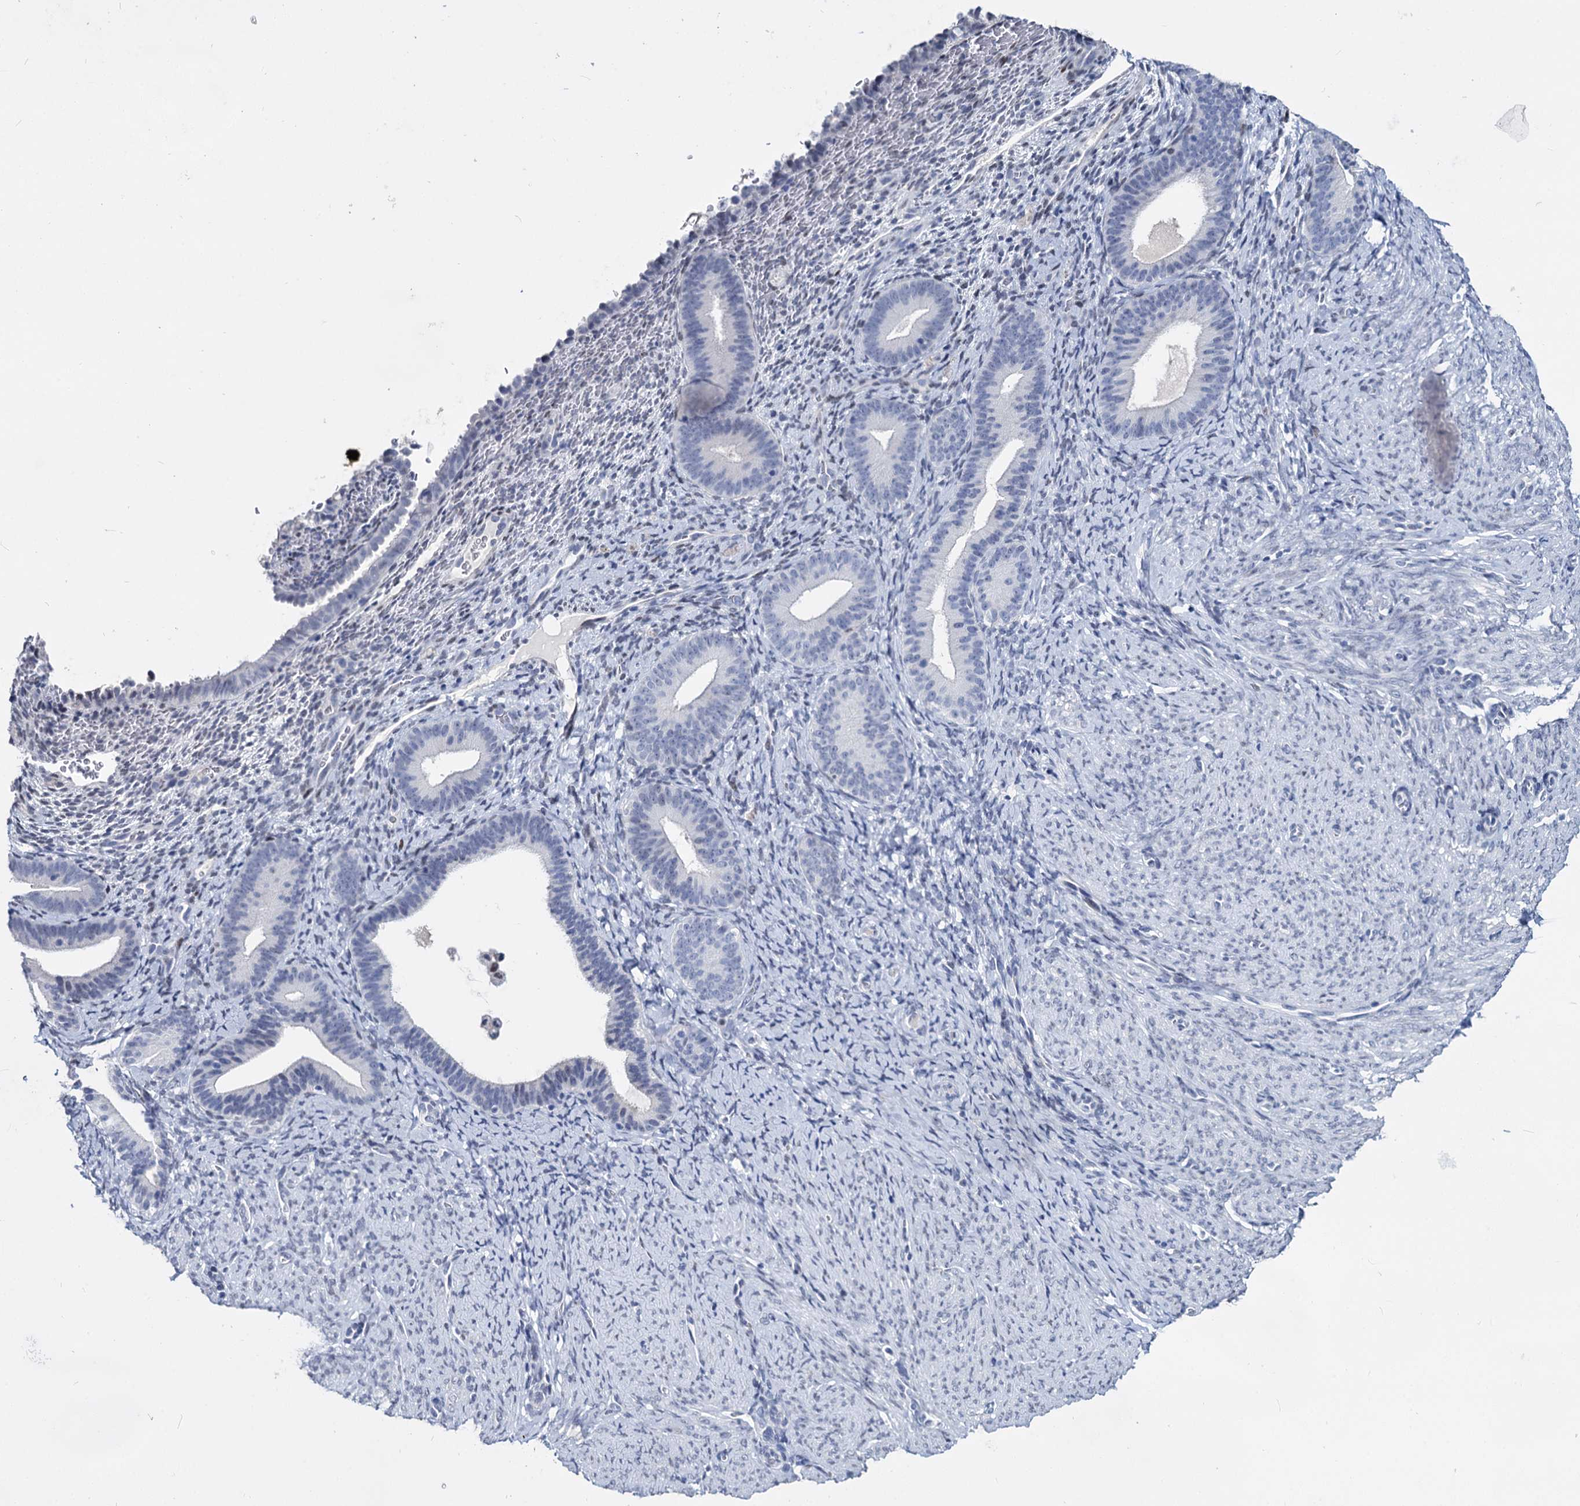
{"staining": {"intensity": "negative", "quantity": "none", "location": "none"}, "tissue": "endometrium", "cell_type": "Cells in endometrial stroma", "image_type": "normal", "snomed": [{"axis": "morphology", "description": "Normal tissue, NOS"}, {"axis": "topography", "description": "Endometrium"}], "caption": "High power microscopy photomicrograph of an immunohistochemistry photomicrograph of normal endometrium, revealing no significant expression in cells in endometrial stroma.", "gene": "MAGEA4", "patient": {"sex": "female", "age": 65}}